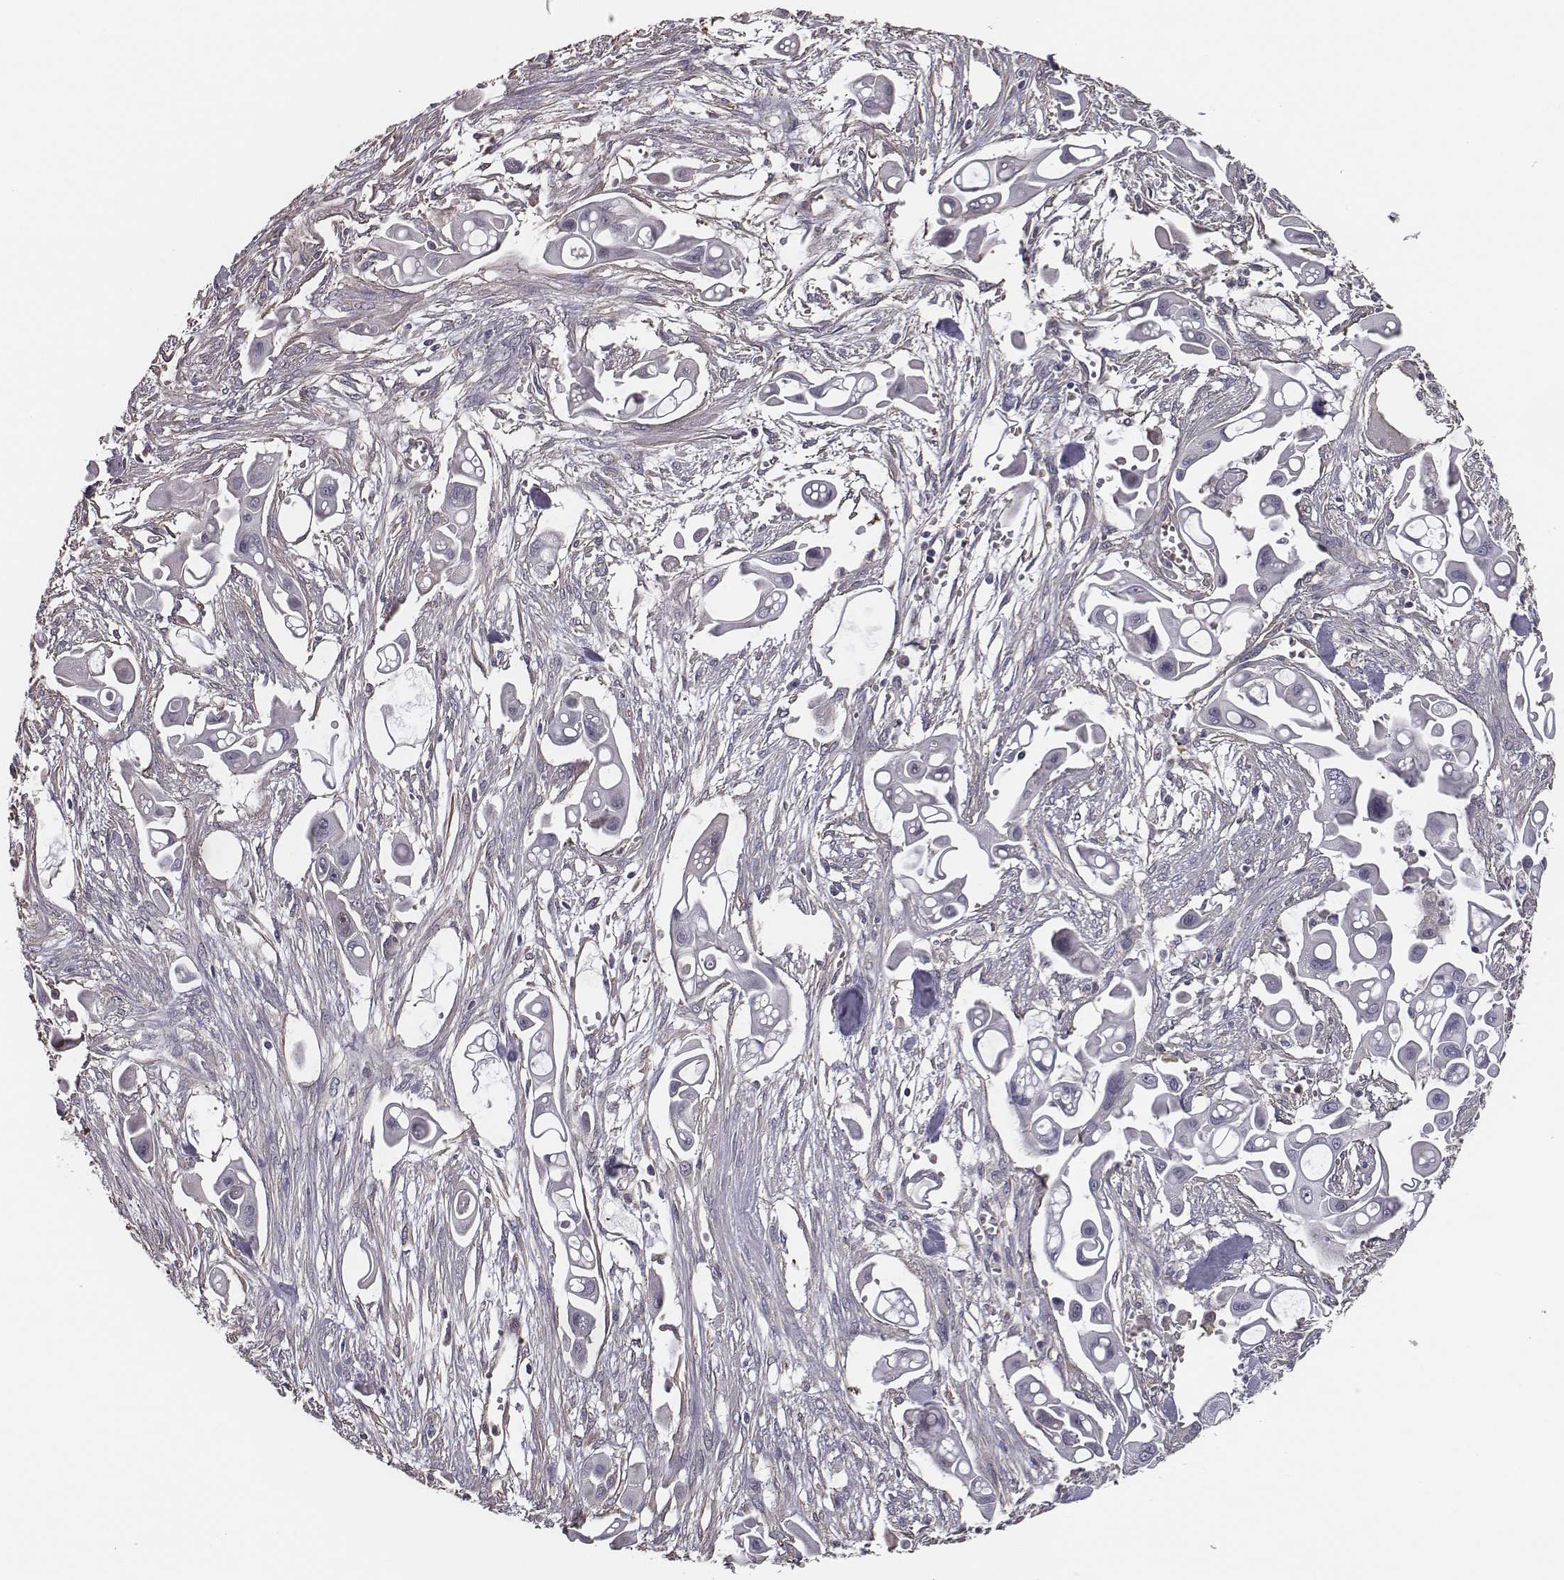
{"staining": {"intensity": "negative", "quantity": "none", "location": "none"}, "tissue": "pancreatic cancer", "cell_type": "Tumor cells", "image_type": "cancer", "snomed": [{"axis": "morphology", "description": "Adenocarcinoma, NOS"}, {"axis": "topography", "description": "Pancreas"}], "caption": "Immunohistochemical staining of pancreatic adenocarcinoma exhibits no significant positivity in tumor cells.", "gene": "ISYNA1", "patient": {"sex": "male", "age": 50}}